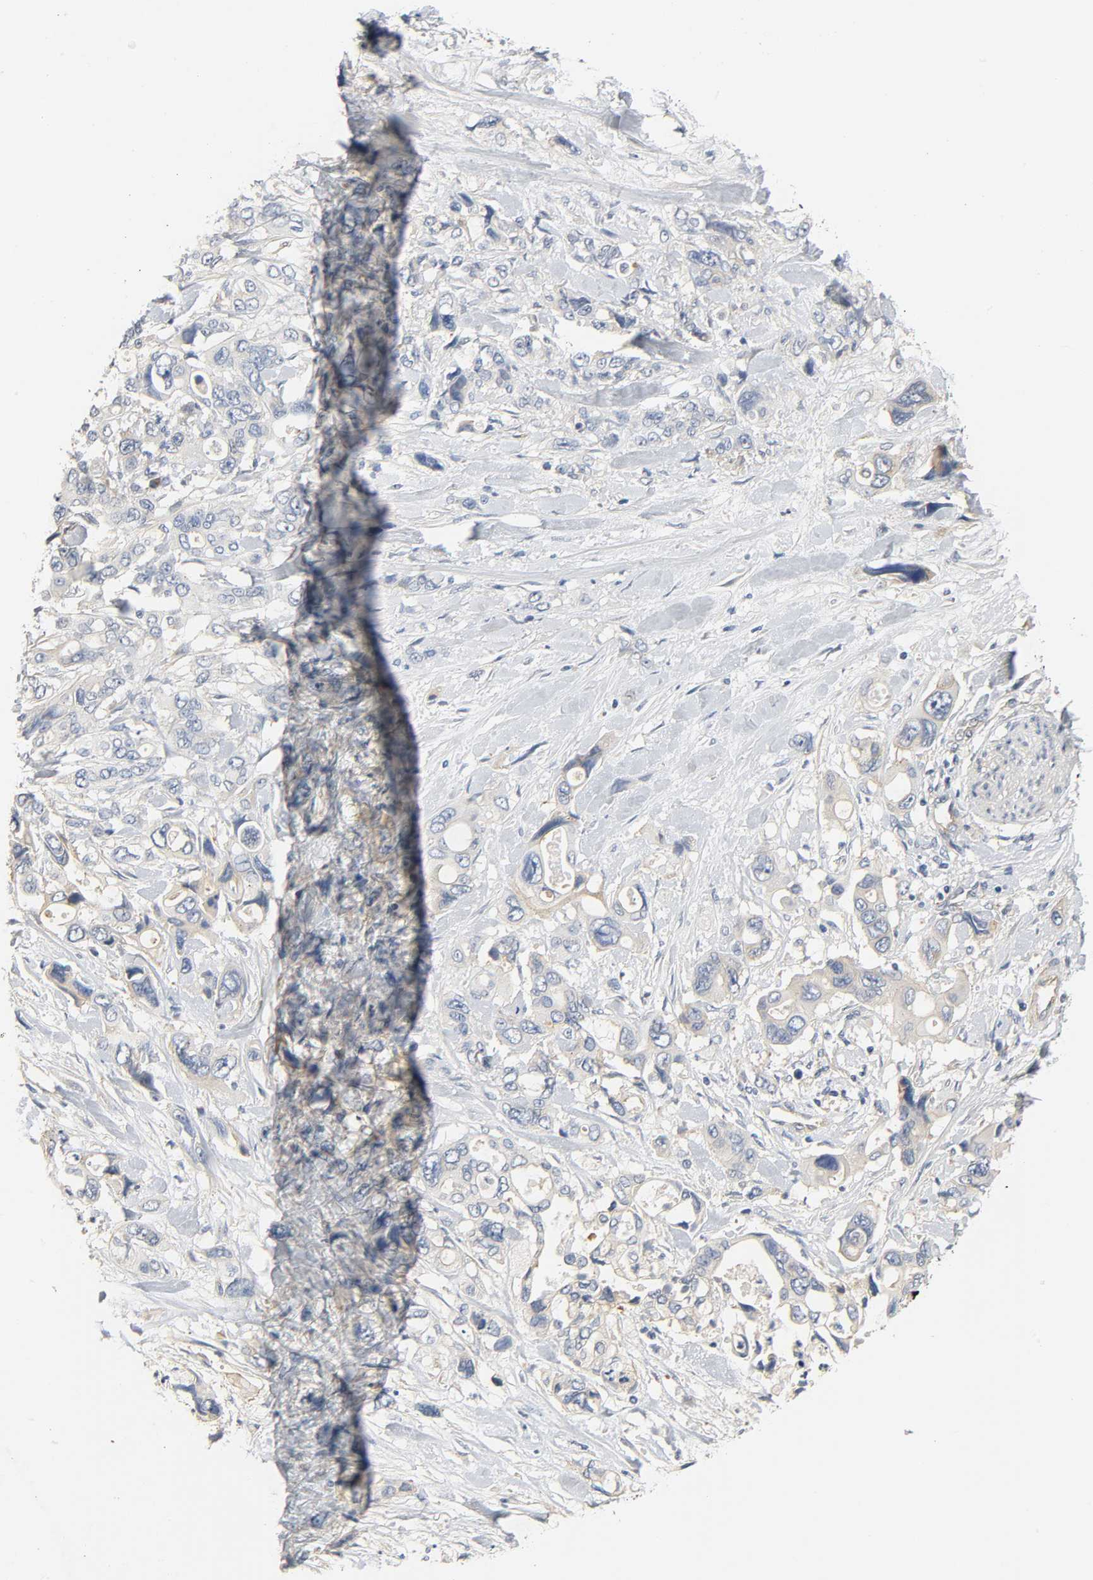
{"staining": {"intensity": "weak", "quantity": "25%-75%", "location": "cytoplasmic/membranous"}, "tissue": "pancreatic cancer", "cell_type": "Tumor cells", "image_type": "cancer", "snomed": [{"axis": "morphology", "description": "Adenocarcinoma, NOS"}, {"axis": "topography", "description": "Pancreas"}], "caption": "Pancreatic cancer (adenocarcinoma) tissue reveals weak cytoplasmic/membranous staining in approximately 25%-75% of tumor cells, visualized by immunohistochemistry.", "gene": "ARPC1A", "patient": {"sex": "male", "age": 46}}